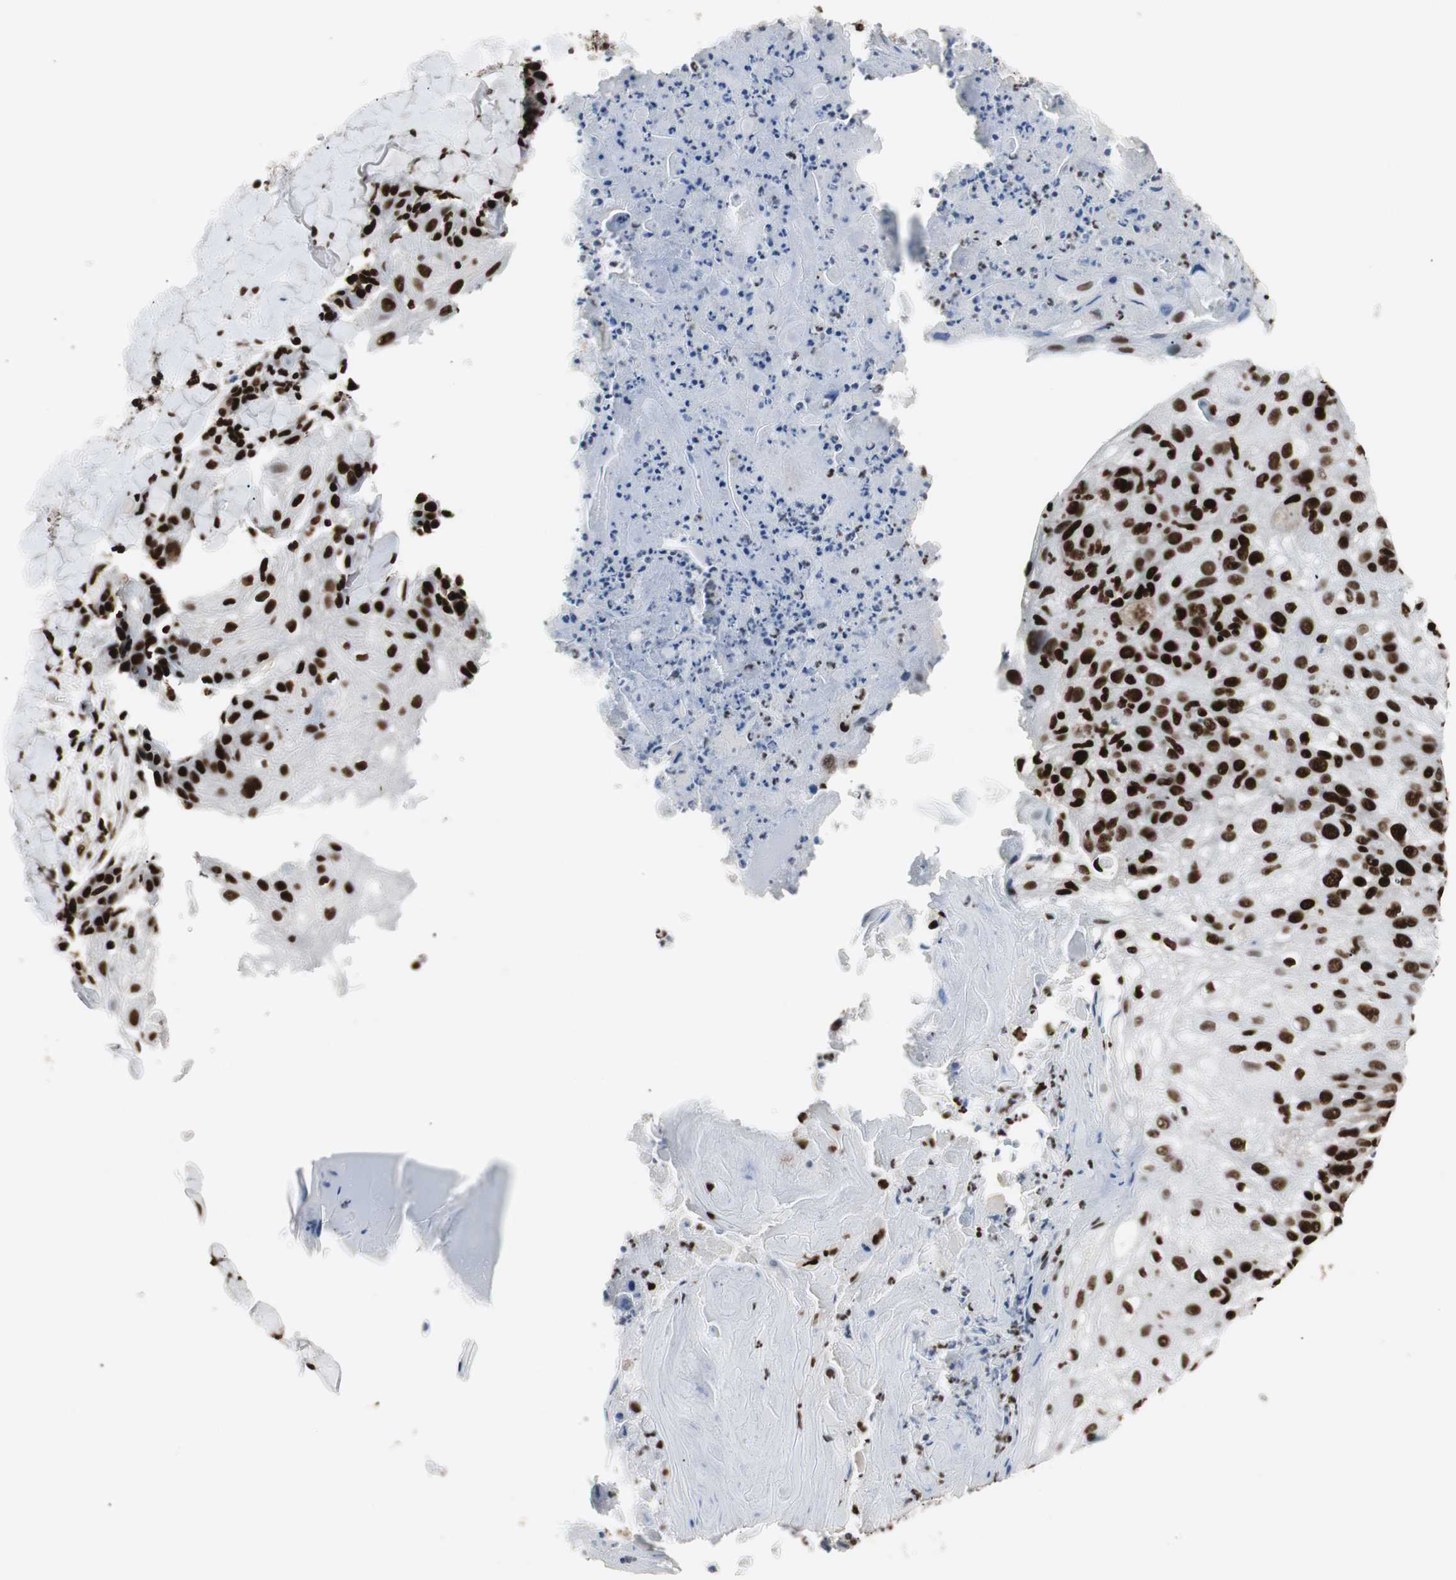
{"staining": {"intensity": "strong", "quantity": ">75%", "location": "nuclear"}, "tissue": "skin cancer", "cell_type": "Tumor cells", "image_type": "cancer", "snomed": [{"axis": "morphology", "description": "Normal tissue, NOS"}, {"axis": "morphology", "description": "Squamous cell carcinoma, NOS"}, {"axis": "topography", "description": "Skin"}], "caption": "Protein staining of squamous cell carcinoma (skin) tissue demonstrates strong nuclear expression in approximately >75% of tumor cells. The protein is stained brown, and the nuclei are stained in blue (DAB IHC with brightfield microscopy, high magnification).", "gene": "MTA2", "patient": {"sex": "female", "age": 83}}